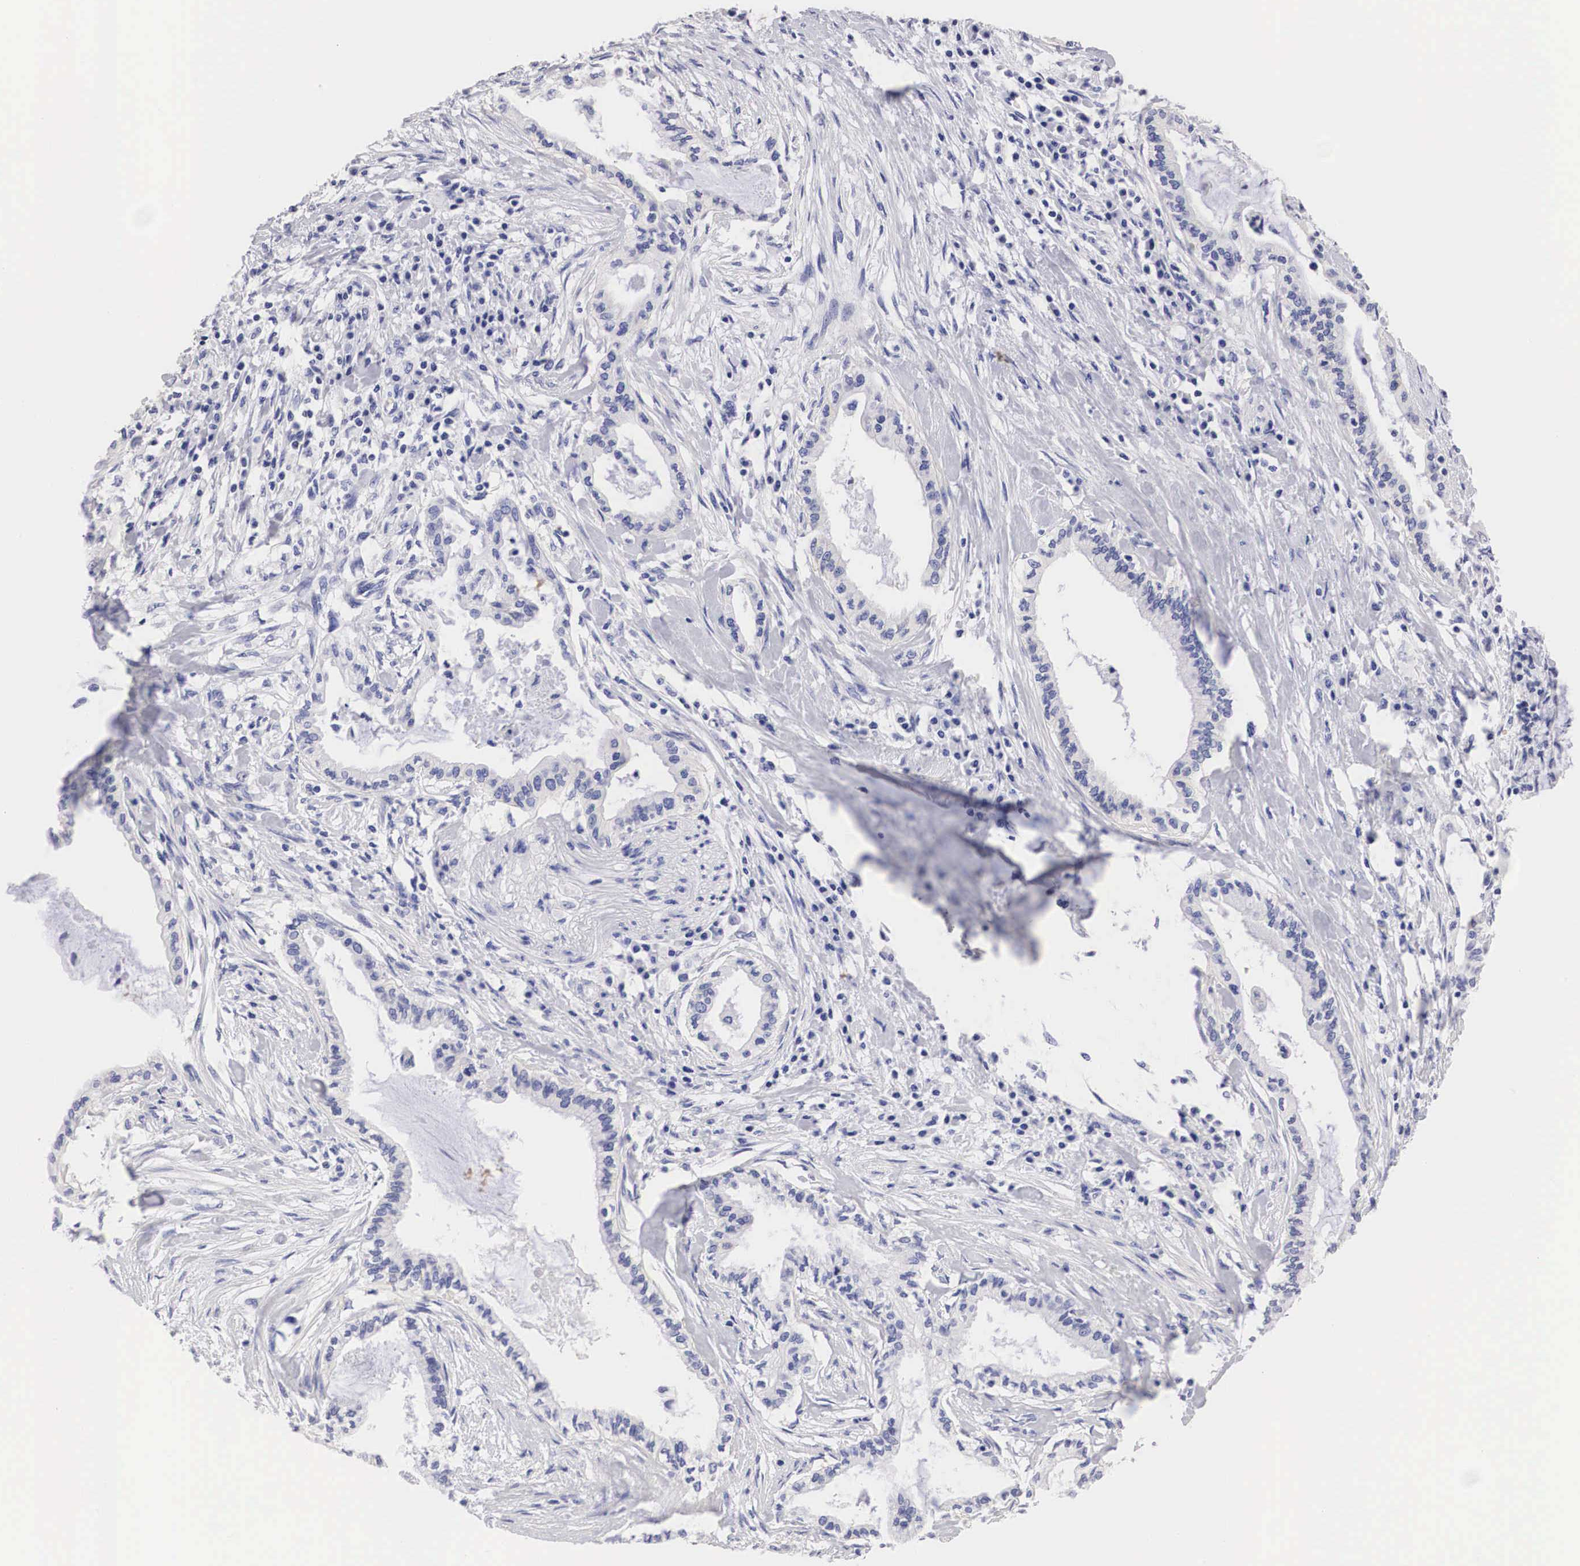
{"staining": {"intensity": "negative", "quantity": "none", "location": "none"}, "tissue": "pancreatic cancer", "cell_type": "Tumor cells", "image_type": "cancer", "snomed": [{"axis": "morphology", "description": "Adenocarcinoma, NOS"}, {"axis": "topography", "description": "Pancreas"}], "caption": "IHC photomicrograph of adenocarcinoma (pancreatic) stained for a protein (brown), which exhibits no expression in tumor cells.", "gene": "ERBB2", "patient": {"sex": "female", "age": 64}}